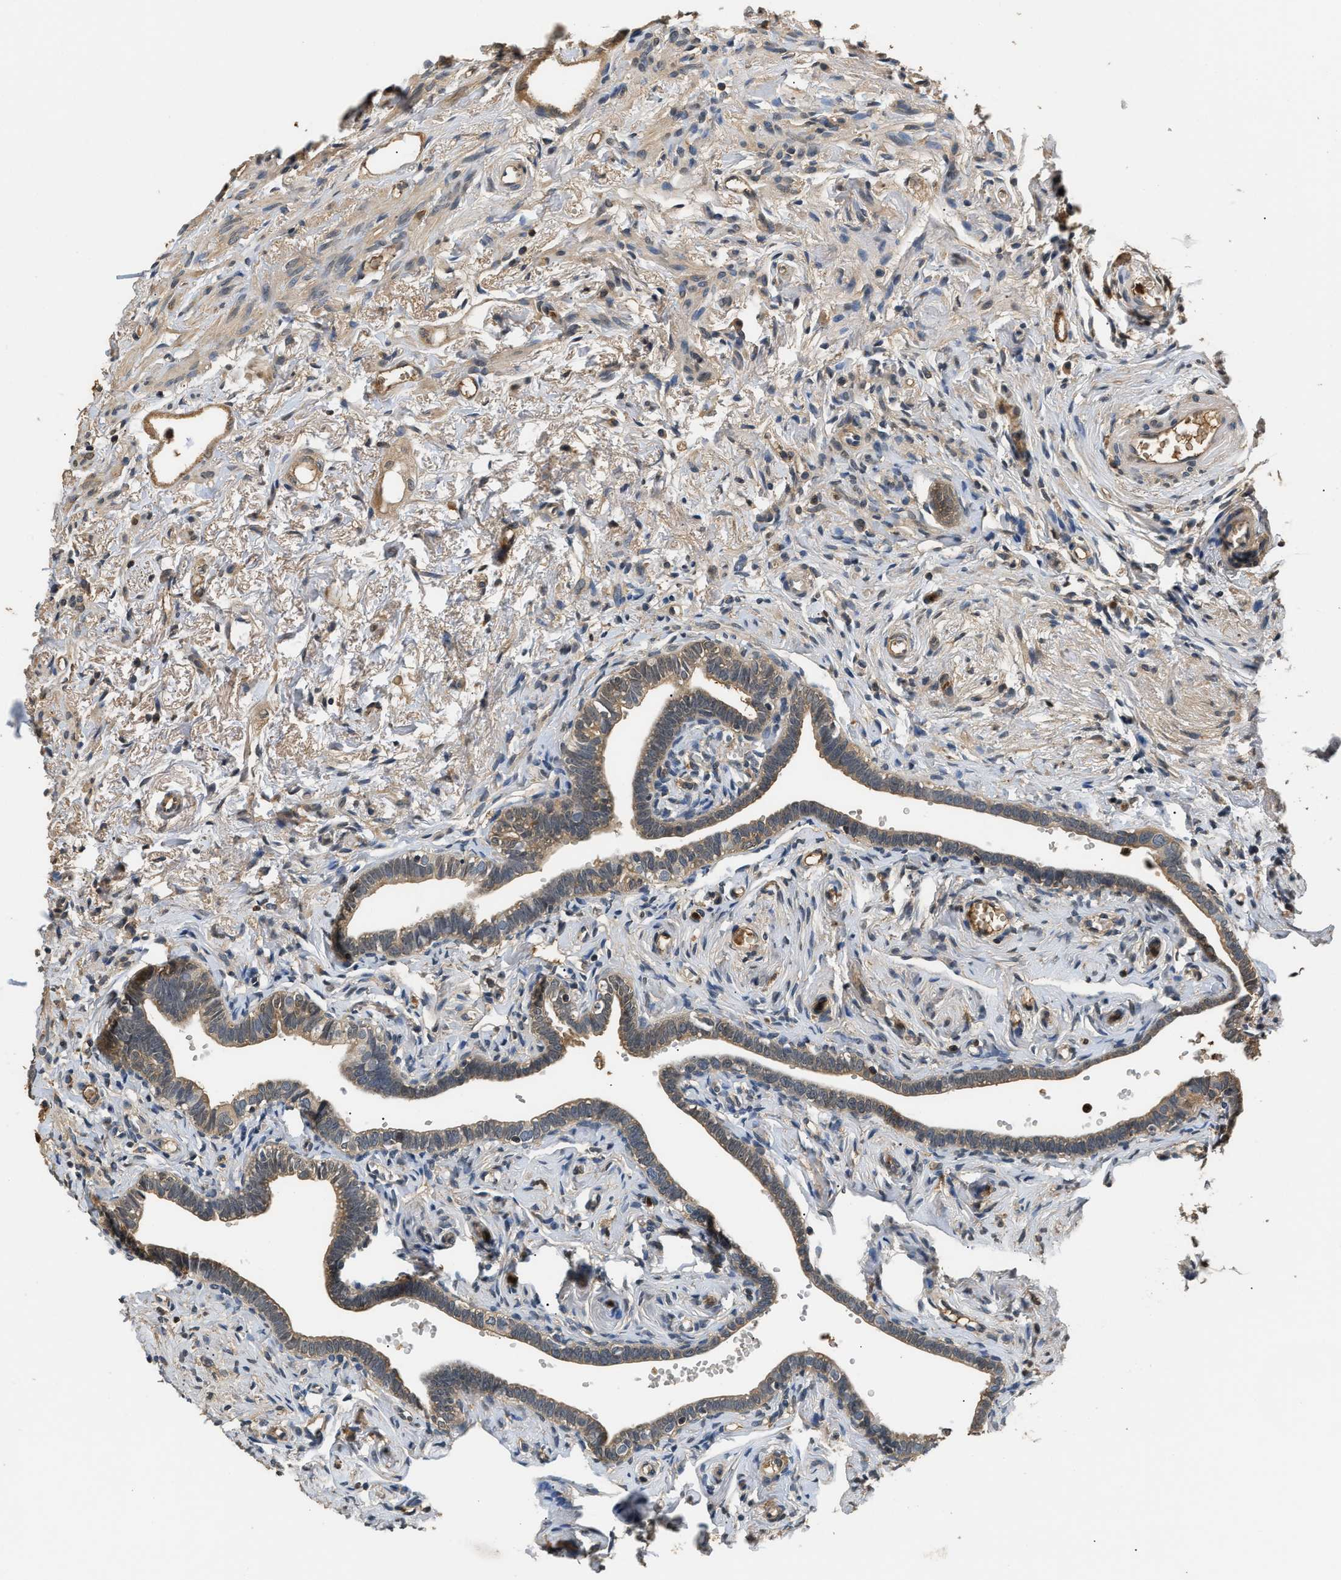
{"staining": {"intensity": "weak", "quantity": ">75%", "location": "cytoplasmic/membranous"}, "tissue": "fallopian tube", "cell_type": "Glandular cells", "image_type": "normal", "snomed": [{"axis": "morphology", "description": "Normal tissue, NOS"}, {"axis": "topography", "description": "Fallopian tube"}, {"axis": "topography", "description": "Ovary"}], "caption": "DAB (3,3'-diaminobenzidine) immunohistochemical staining of normal human fallopian tube demonstrates weak cytoplasmic/membranous protein staining in approximately >75% of glandular cells. (IHC, brightfield microscopy, high magnification).", "gene": "GPI", "patient": {"sex": "female", "age": 23}}